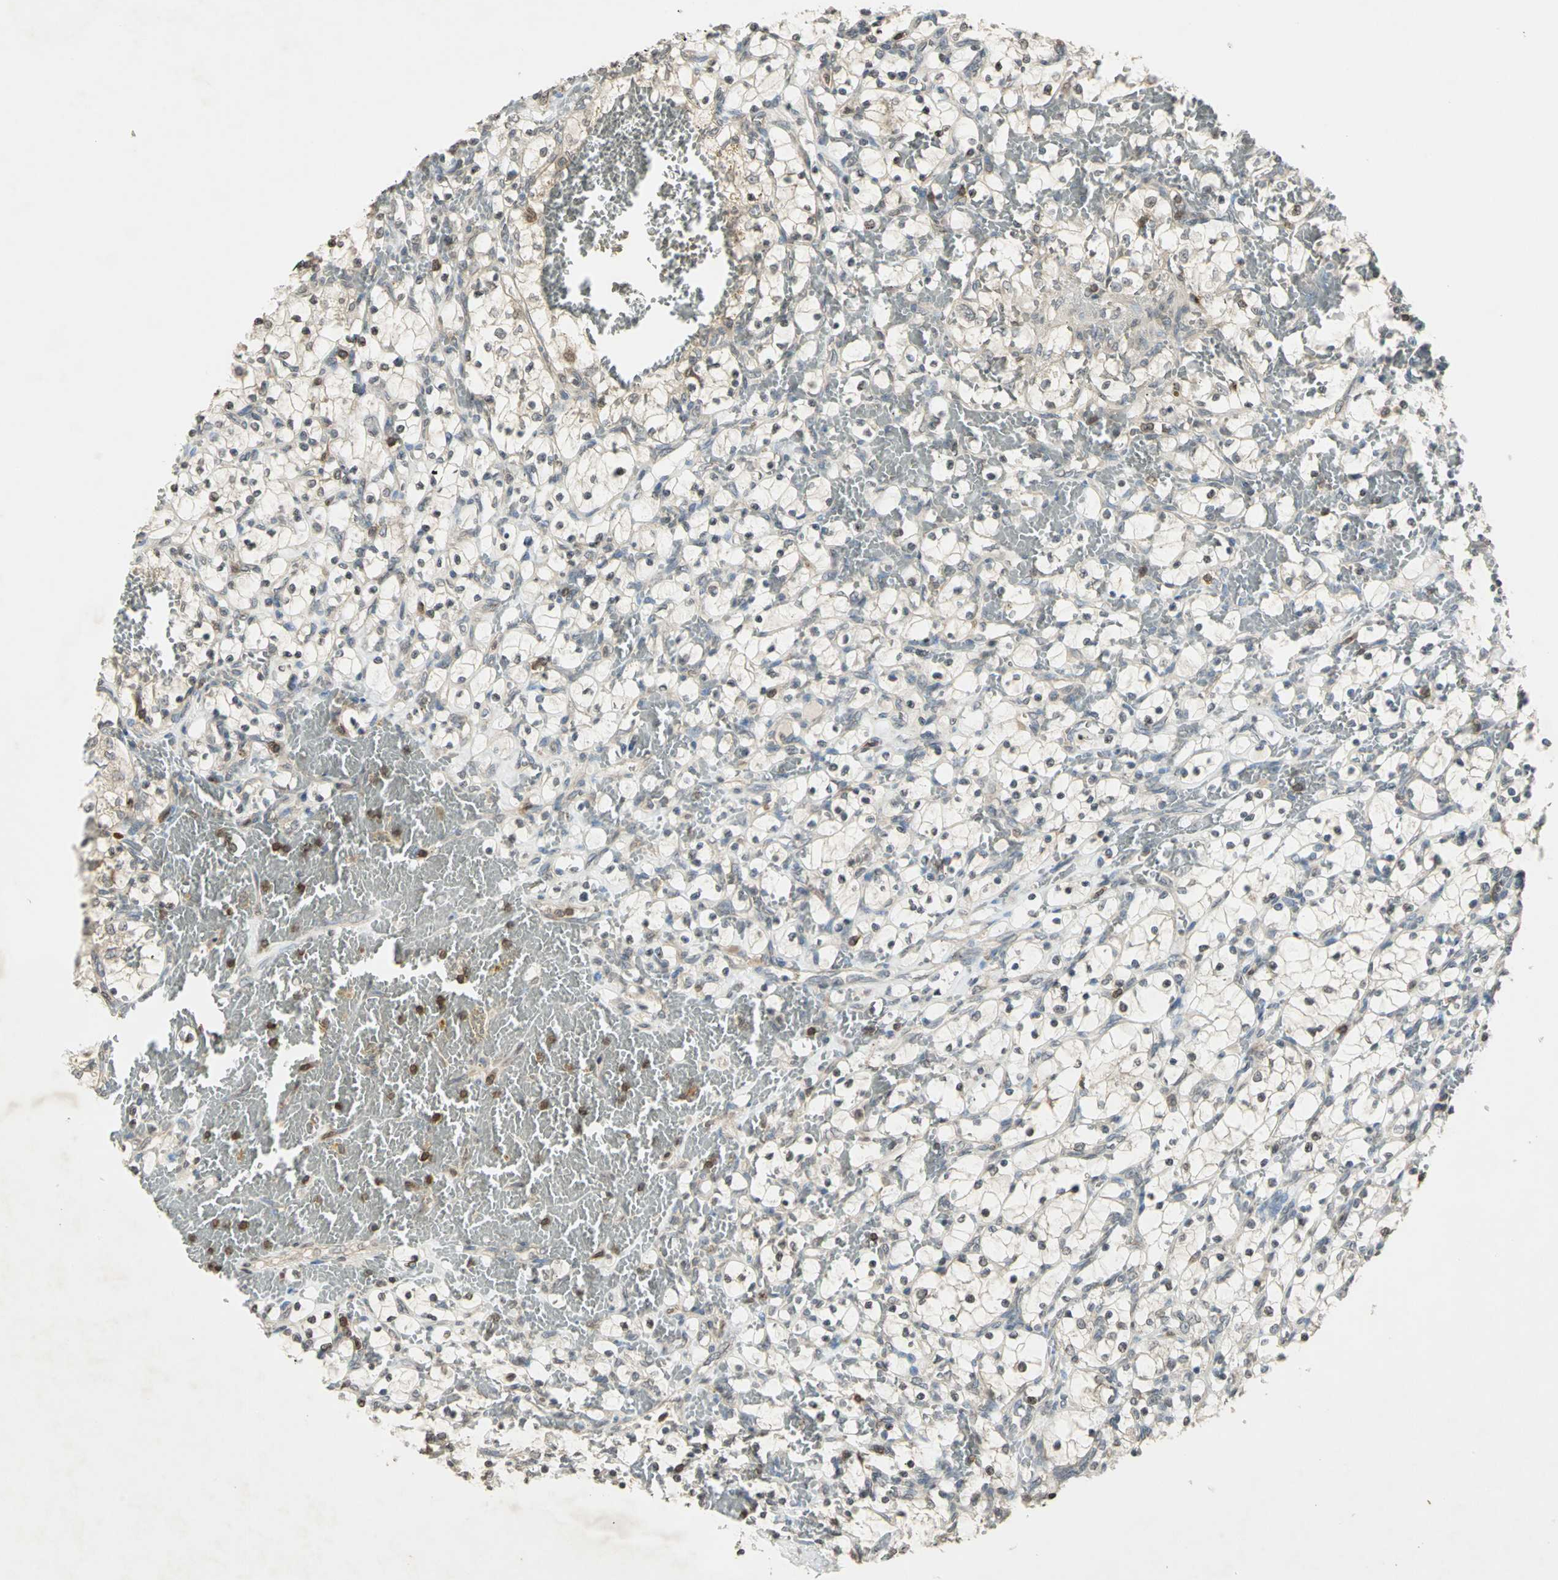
{"staining": {"intensity": "negative", "quantity": "none", "location": "none"}, "tissue": "renal cancer", "cell_type": "Tumor cells", "image_type": "cancer", "snomed": [{"axis": "morphology", "description": "Adenocarcinoma, NOS"}, {"axis": "topography", "description": "Kidney"}], "caption": "Immunohistochemistry of human renal cancer (adenocarcinoma) shows no staining in tumor cells.", "gene": "IL16", "patient": {"sex": "female", "age": 69}}